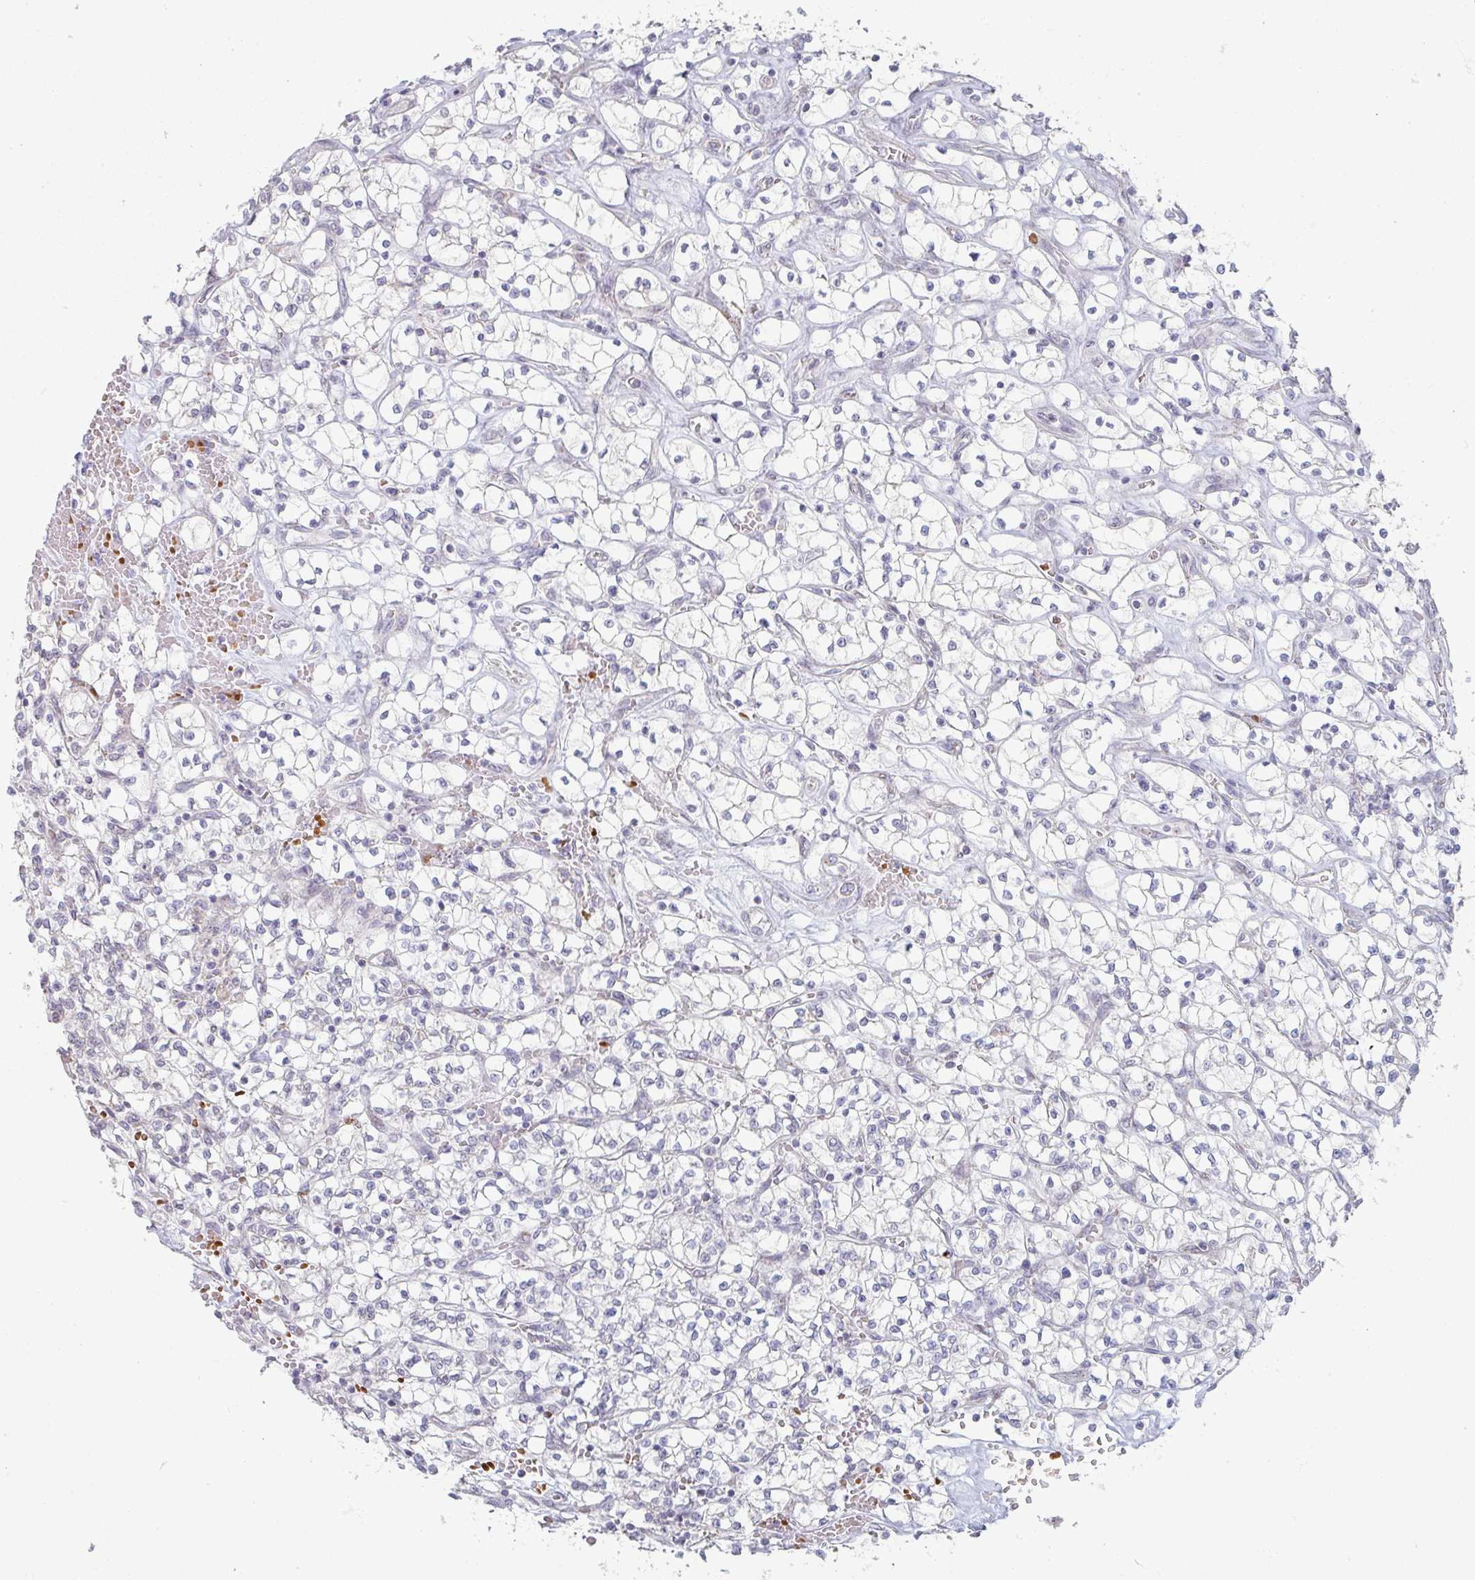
{"staining": {"intensity": "negative", "quantity": "none", "location": "none"}, "tissue": "renal cancer", "cell_type": "Tumor cells", "image_type": "cancer", "snomed": [{"axis": "morphology", "description": "Adenocarcinoma, NOS"}, {"axis": "topography", "description": "Kidney"}], "caption": "Histopathology image shows no significant protein staining in tumor cells of adenocarcinoma (renal). (DAB immunohistochemistry (IHC) visualized using brightfield microscopy, high magnification).", "gene": "ZNF526", "patient": {"sex": "female", "age": 64}}